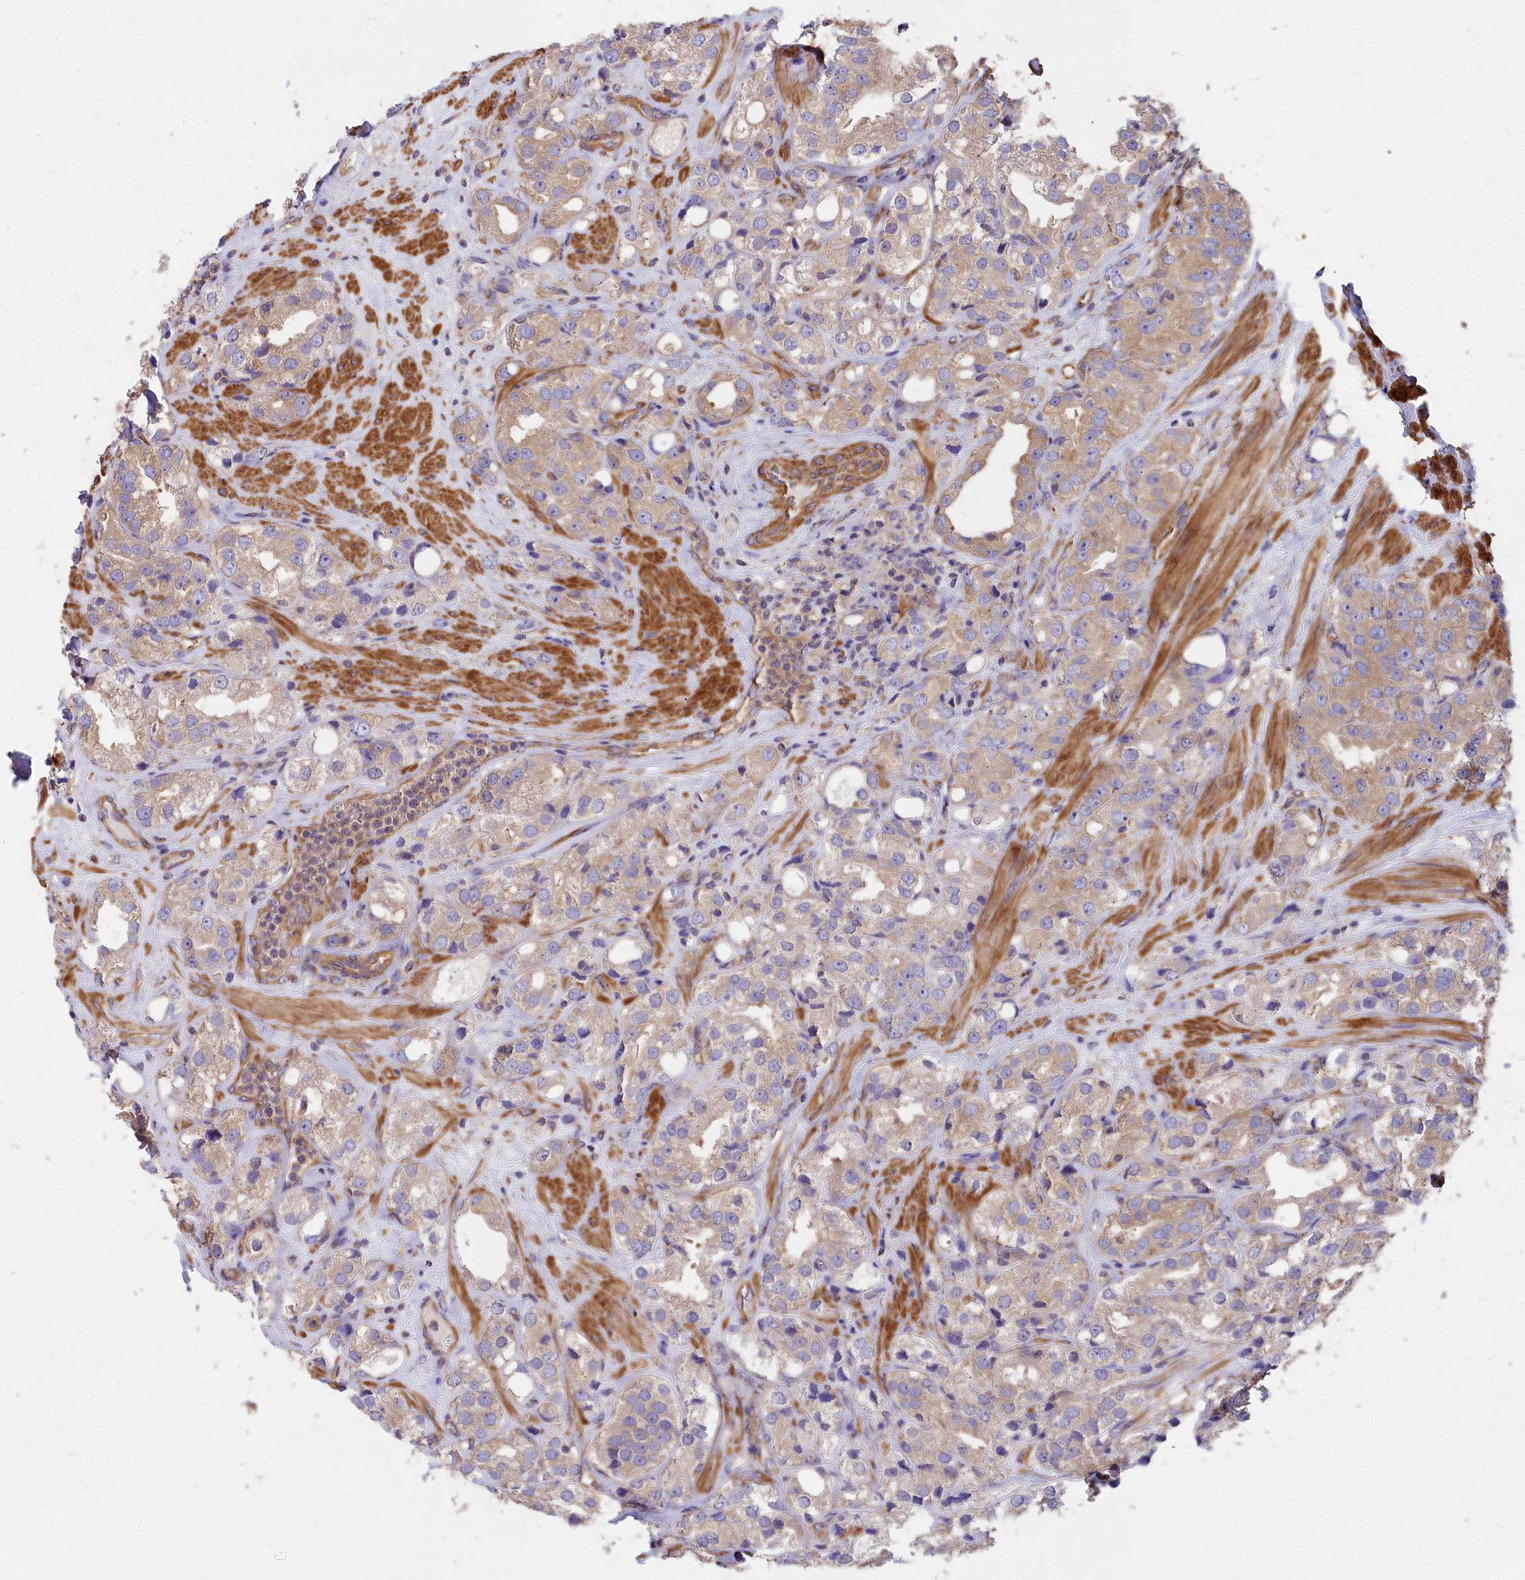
{"staining": {"intensity": "weak", "quantity": ">75%", "location": "cytoplasmic/membranous"}, "tissue": "prostate cancer", "cell_type": "Tumor cells", "image_type": "cancer", "snomed": [{"axis": "morphology", "description": "Adenocarcinoma, NOS"}, {"axis": "topography", "description": "Prostate"}], "caption": "Prostate adenocarcinoma stained for a protein displays weak cytoplasmic/membranous positivity in tumor cells.", "gene": "DCTN3", "patient": {"sex": "male", "age": 79}}